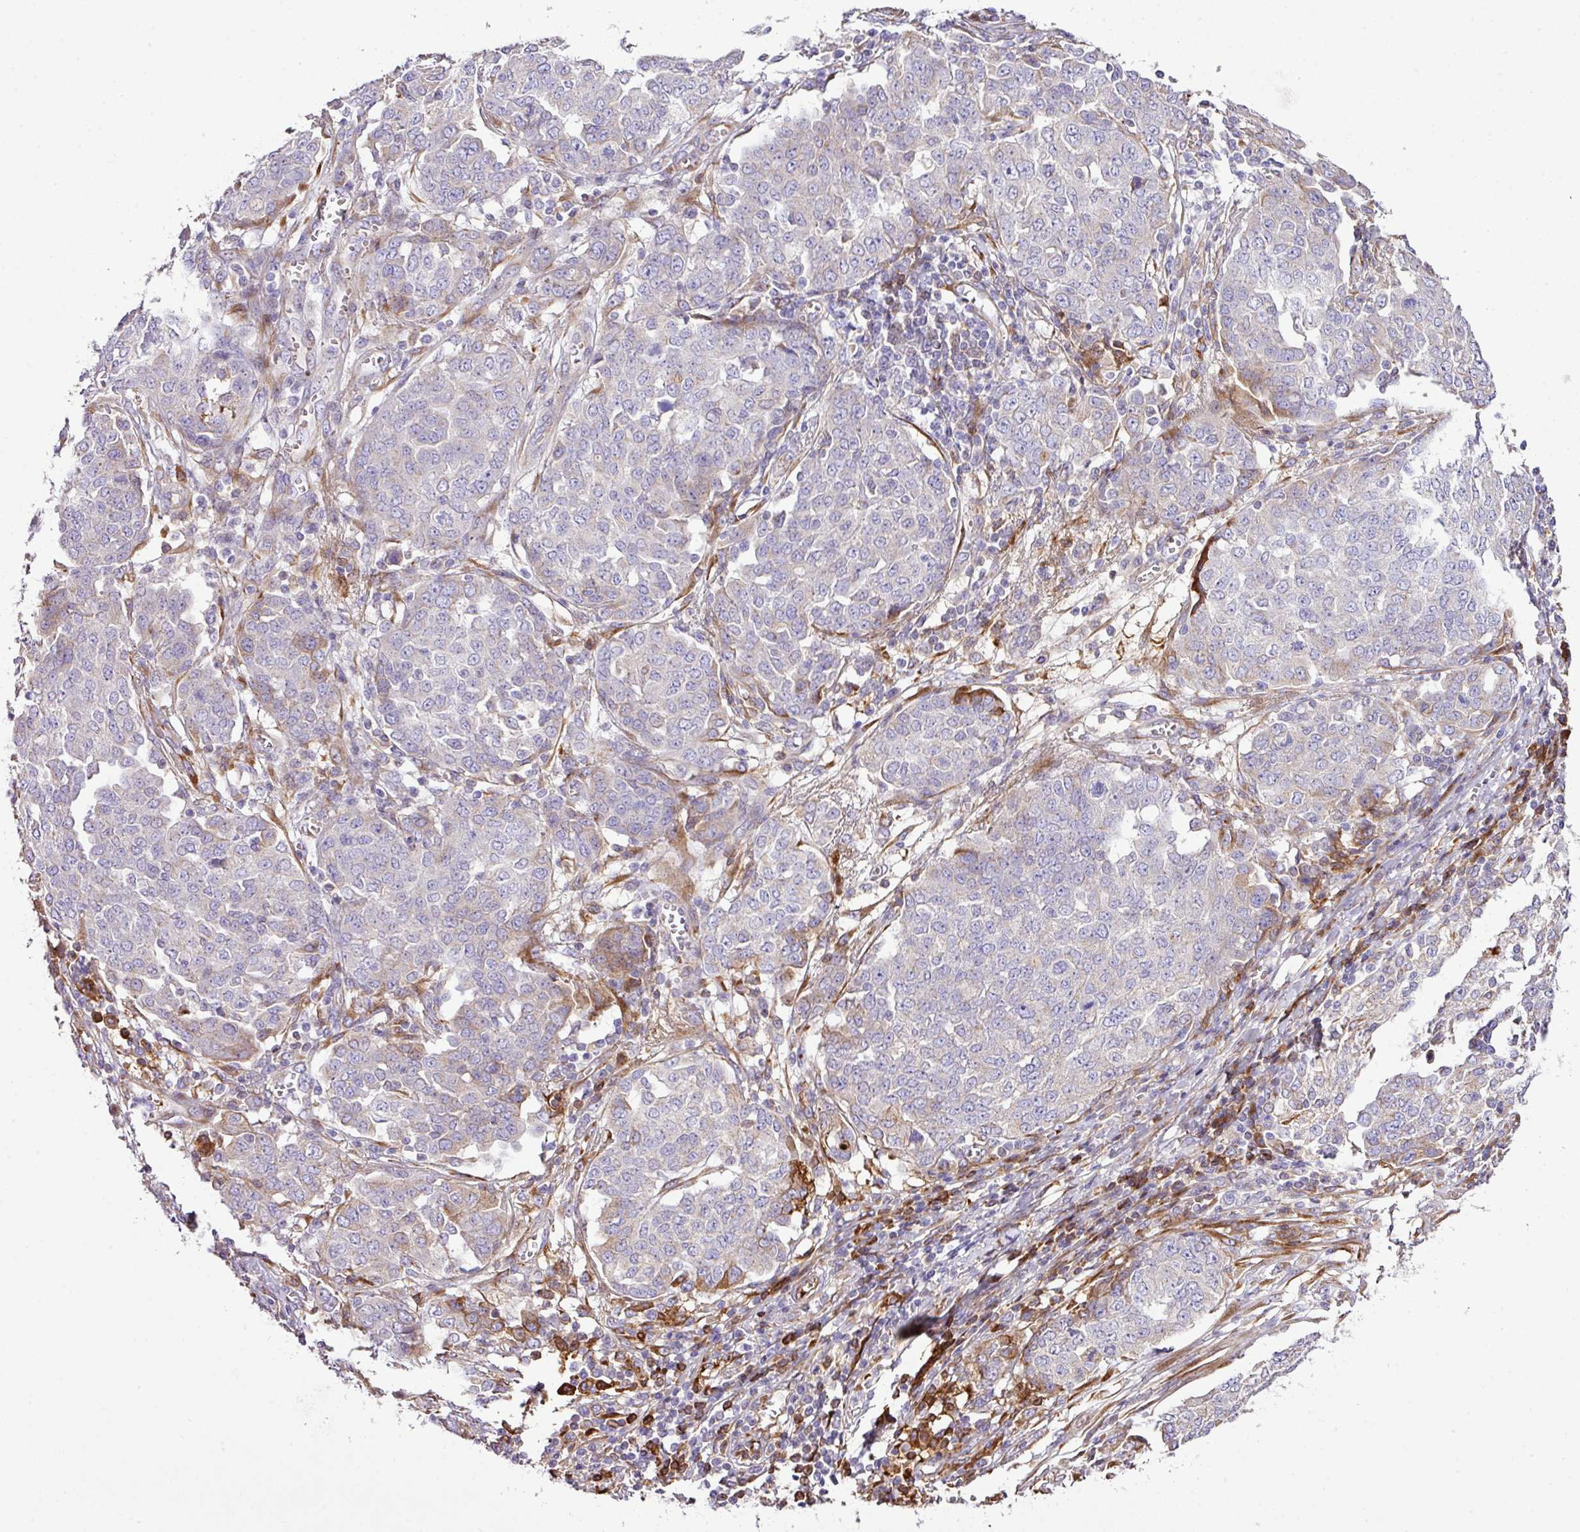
{"staining": {"intensity": "weak", "quantity": "<25%", "location": "cytoplasmic/membranous"}, "tissue": "ovarian cancer", "cell_type": "Tumor cells", "image_type": "cancer", "snomed": [{"axis": "morphology", "description": "Cystadenocarcinoma, serous, NOS"}, {"axis": "topography", "description": "Soft tissue"}, {"axis": "topography", "description": "Ovary"}], "caption": "A micrograph of human serous cystadenocarcinoma (ovarian) is negative for staining in tumor cells. (DAB immunohistochemistry visualized using brightfield microscopy, high magnification).", "gene": "CTXN2", "patient": {"sex": "female", "age": 57}}